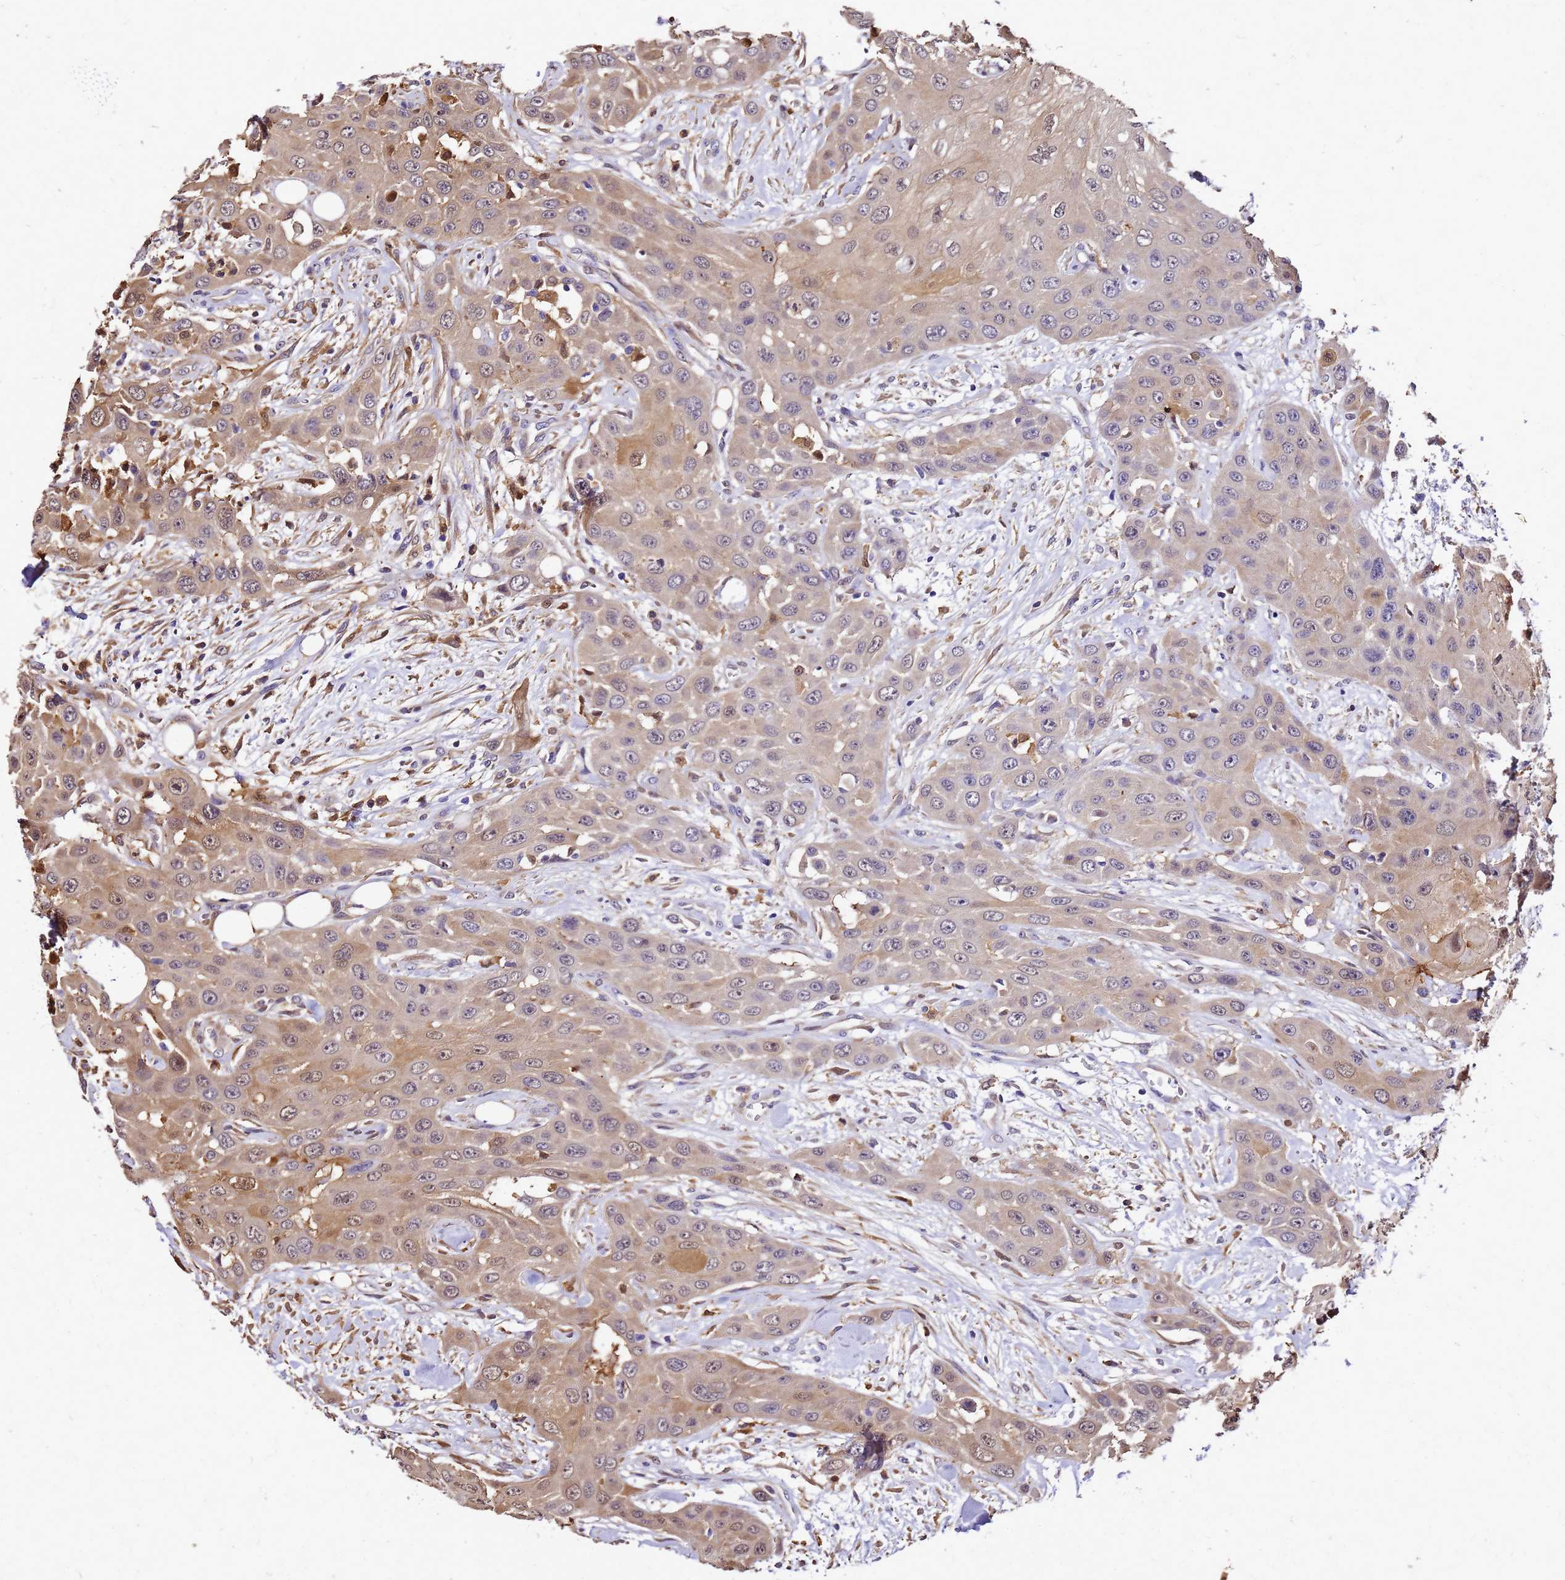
{"staining": {"intensity": "moderate", "quantity": "25%-75%", "location": "cytoplasmic/membranous,nuclear"}, "tissue": "head and neck cancer", "cell_type": "Tumor cells", "image_type": "cancer", "snomed": [{"axis": "morphology", "description": "Squamous cell carcinoma, NOS"}, {"axis": "topography", "description": "Head-Neck"}], "caption": "Head and neck cancer was stained to show a protein in brown. There is medium levels of moderate cytoplasmic/membranous and nuclear expression in about 25%-75% of tumor cells. Immunohistochemistry stains the protein in brown and the nuclei are stained blue.", "gene": "S100A11", "patient": {"sex": "male", "age": 81}}